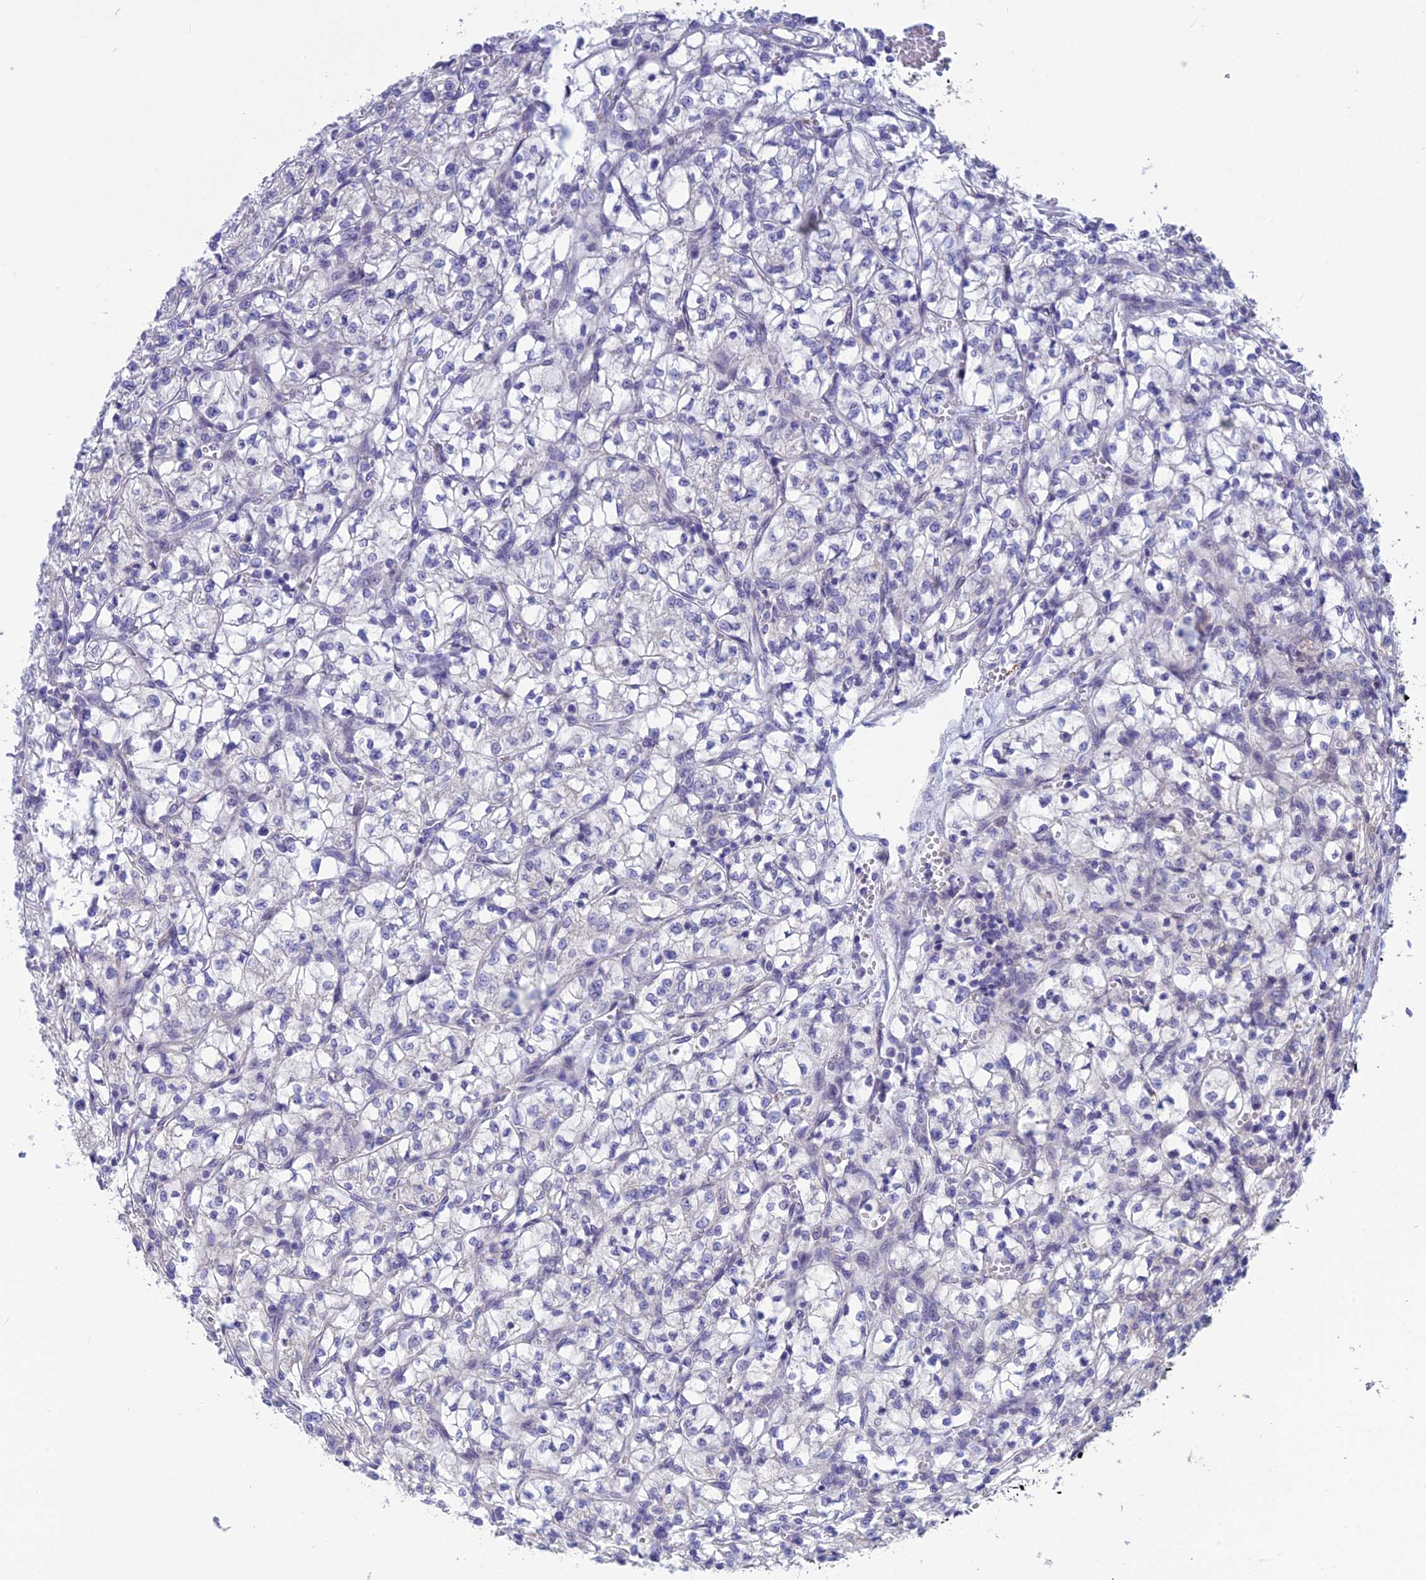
{"staining": {"intensity": "negative", "quantity": "none", "location": "none"}, "tissue": "renal cancer", "cell_type": "Tumor cells", "image_type": "cancer", "snomed": [{"axis": "morphology", "description": "Adenocarcinoma, NOS"}, {"axis": "topography", "description": "Kidney"}], "caption": "Immunohistochemical staining of human adenocarcinoma (renal) demonstrates no significant positivity in tumor cells.", "gene": "XPO7", "patient": {"sex": "female", "age": 64}}